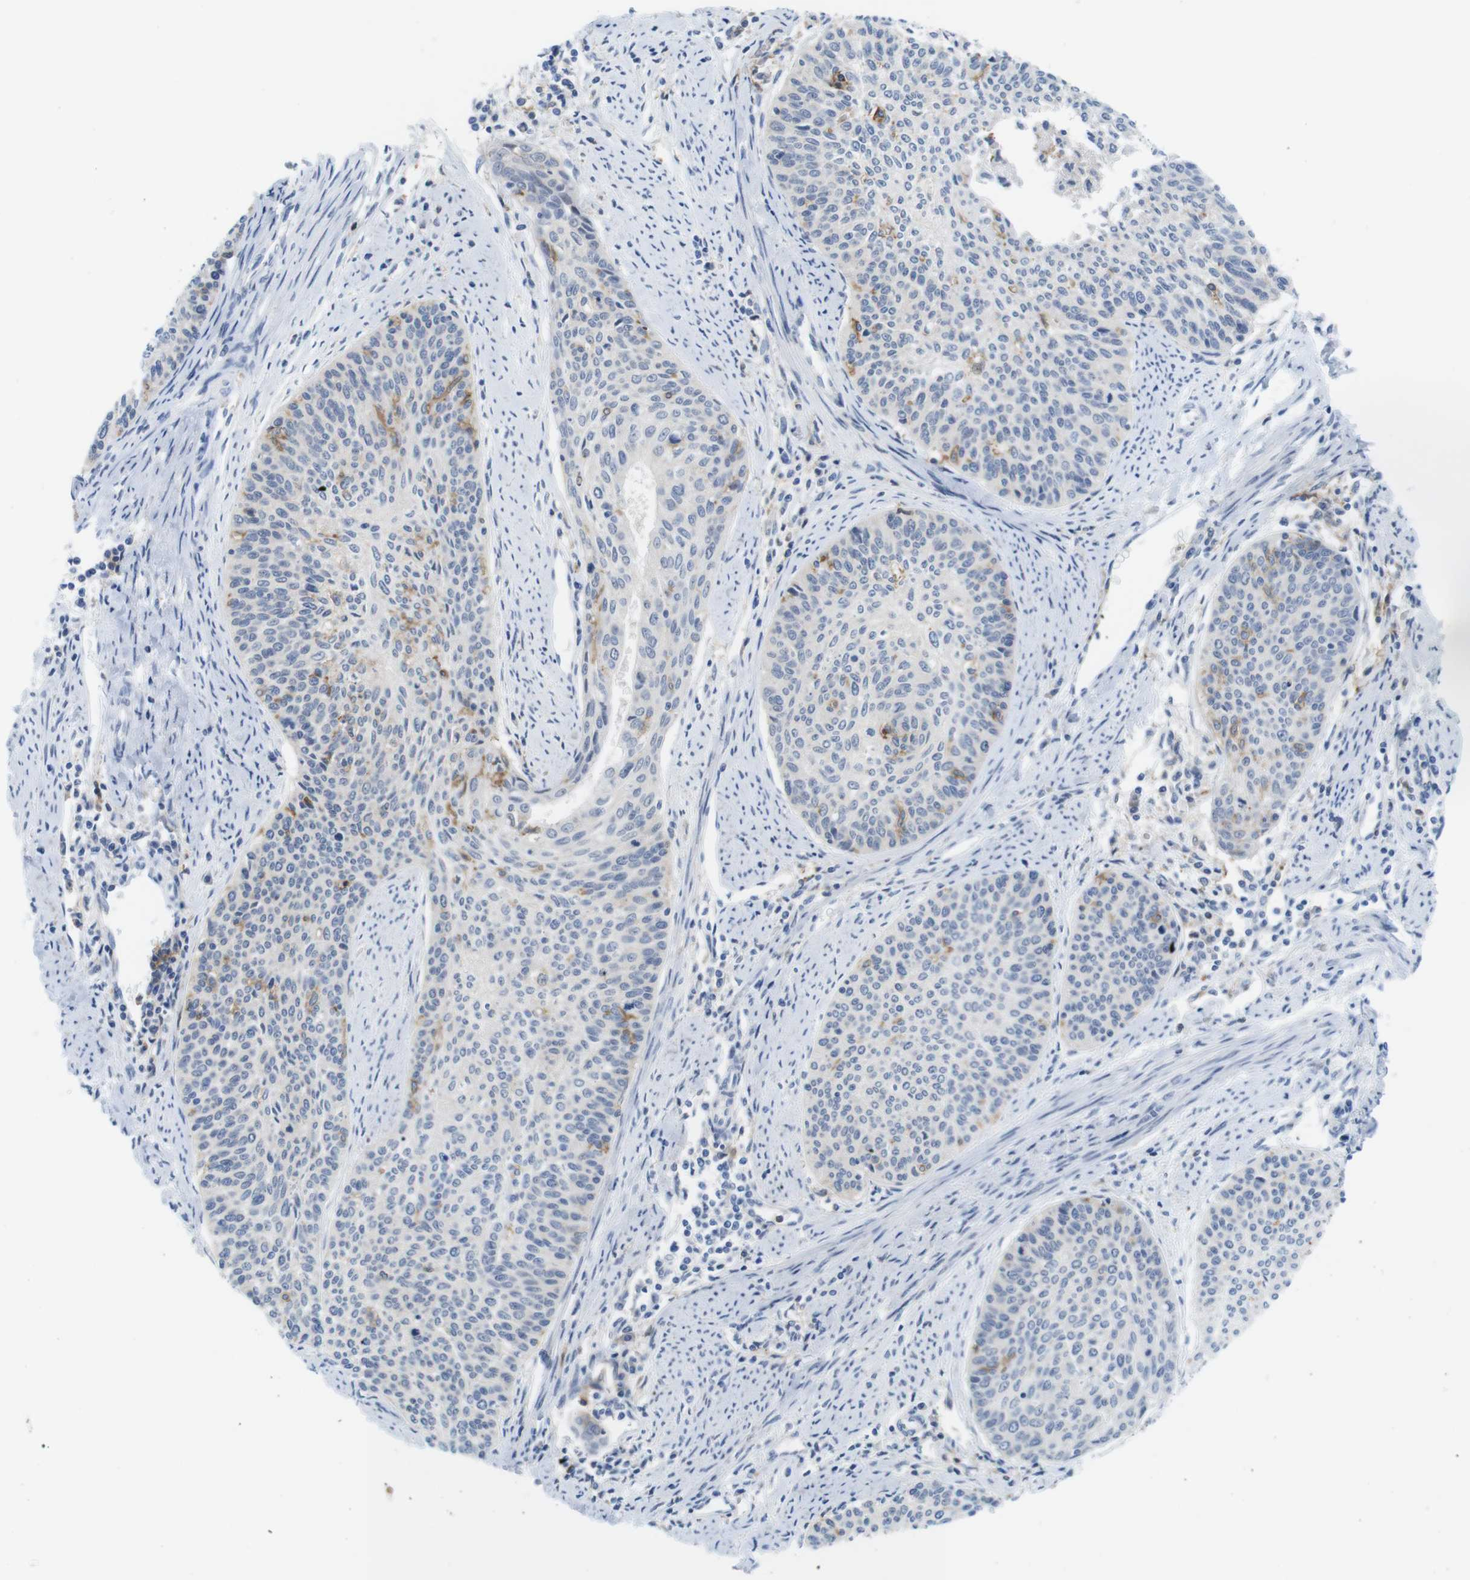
{"staining": {"intensity": "weak", "quantity": "<25%", "location": "cytoplasmic/membranous"}, "tissue": "cervical cancer", "cell_type": "Tumor cells", "image_type": "cancer", "snomed": [{"axis": "morphology", "description": "Squamous cell carcinoma, NOS"}, {"axis": "topography", "description": "Cervix"}], "caption": "The photomicrograph demonstrates no staining of tumor cells in cervical squamous cell carcinoma.", "gene": "CD300C", "patient": {"sex": "female", "age": 55}}